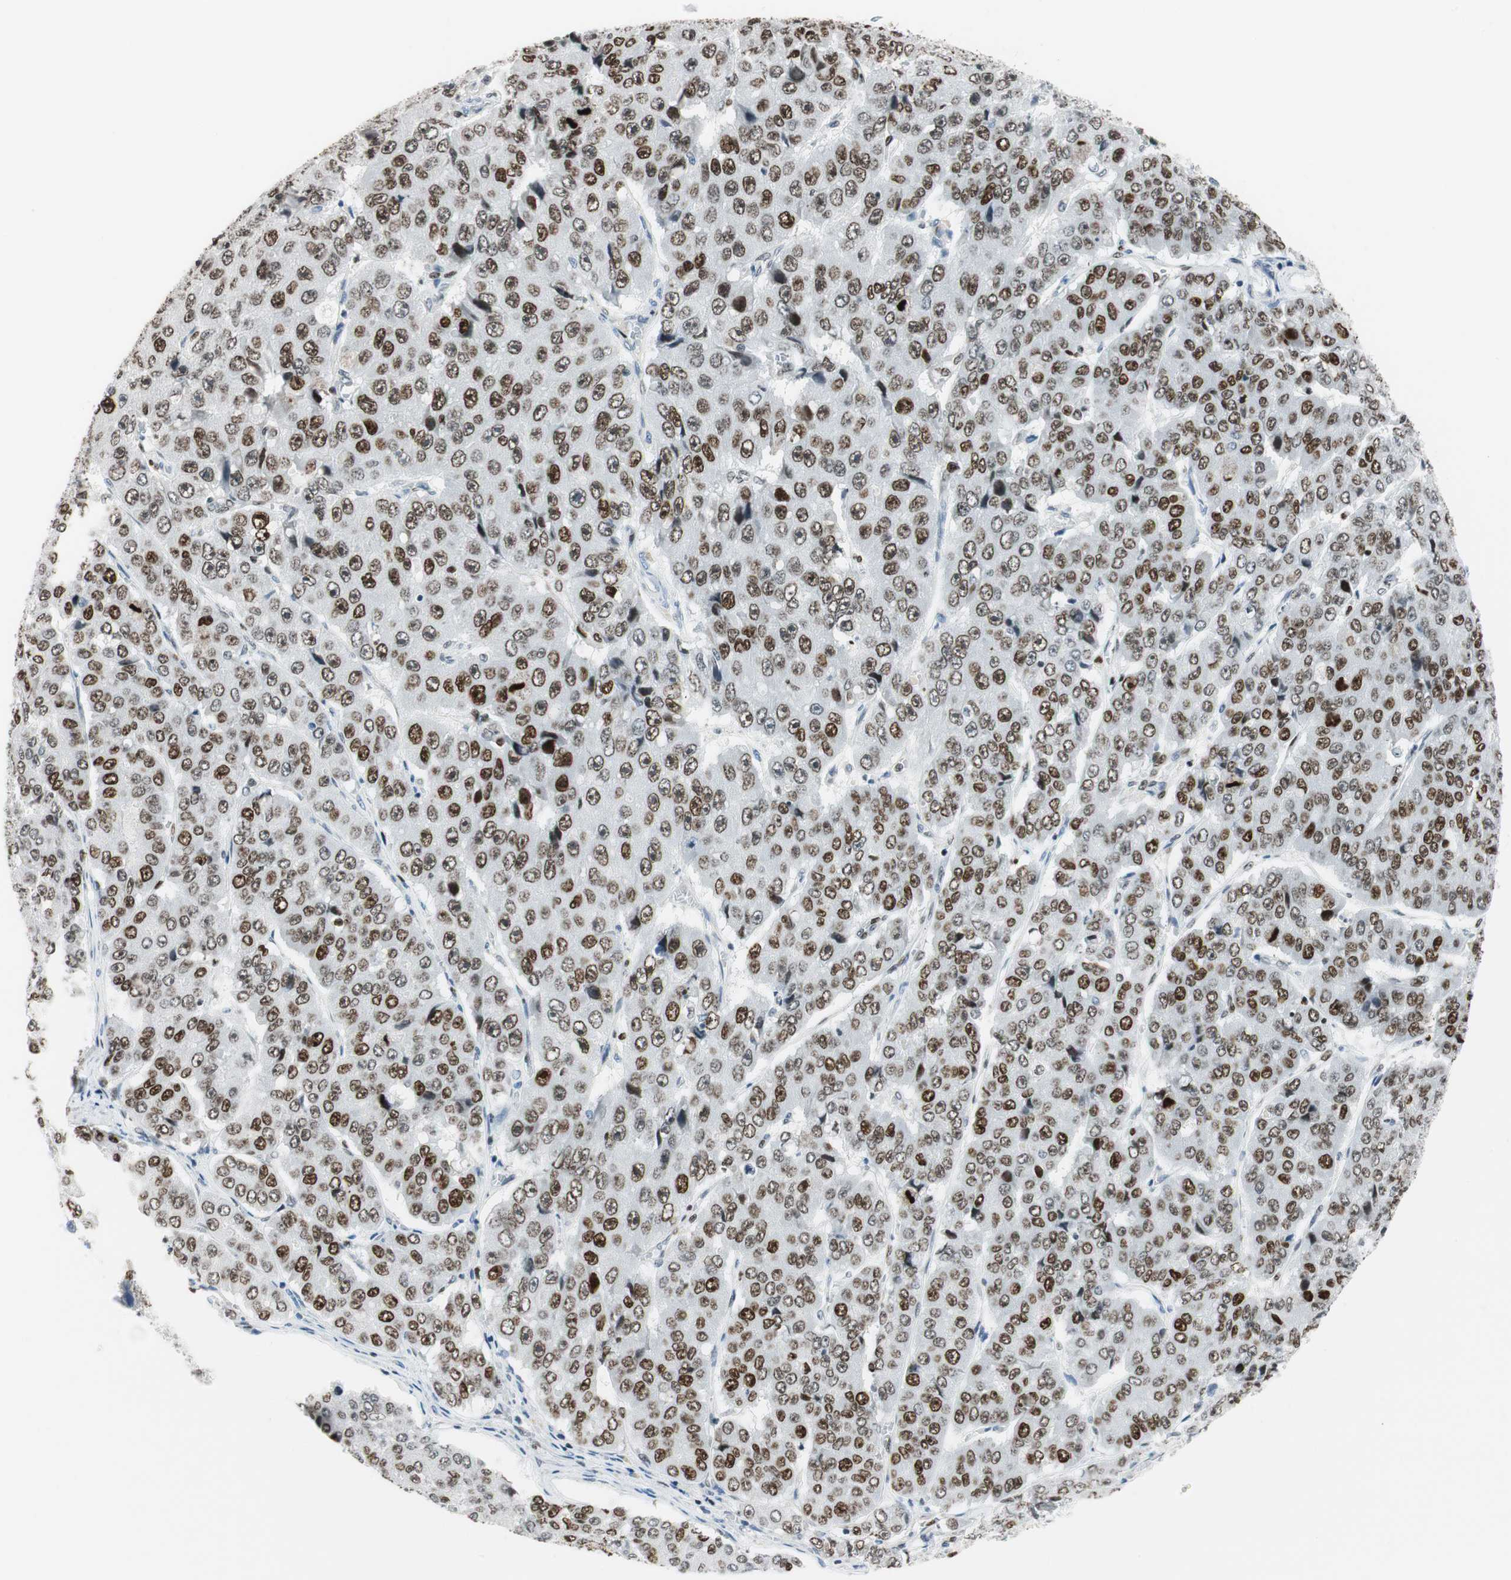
{"staining": {"intensity": "moderate", "quantity": ">75%", "location": "nuclear"}, "tissue": "pancreatic cancer", "cell_type": "Tumor cells", "image_type": "cancer", "snomed": [{"axis": "morphology", "description": "Adenocarcinoma, NOS"}, {"axis": "topography", "description": "Pancreas"}], "caption": "Pancreatic cancer (adenocarcinoma) stained with a protein marker reveals moderate staining in tumor cells.", "gene": "EZH2", "patient": {"sex": "male", "age": 50}}